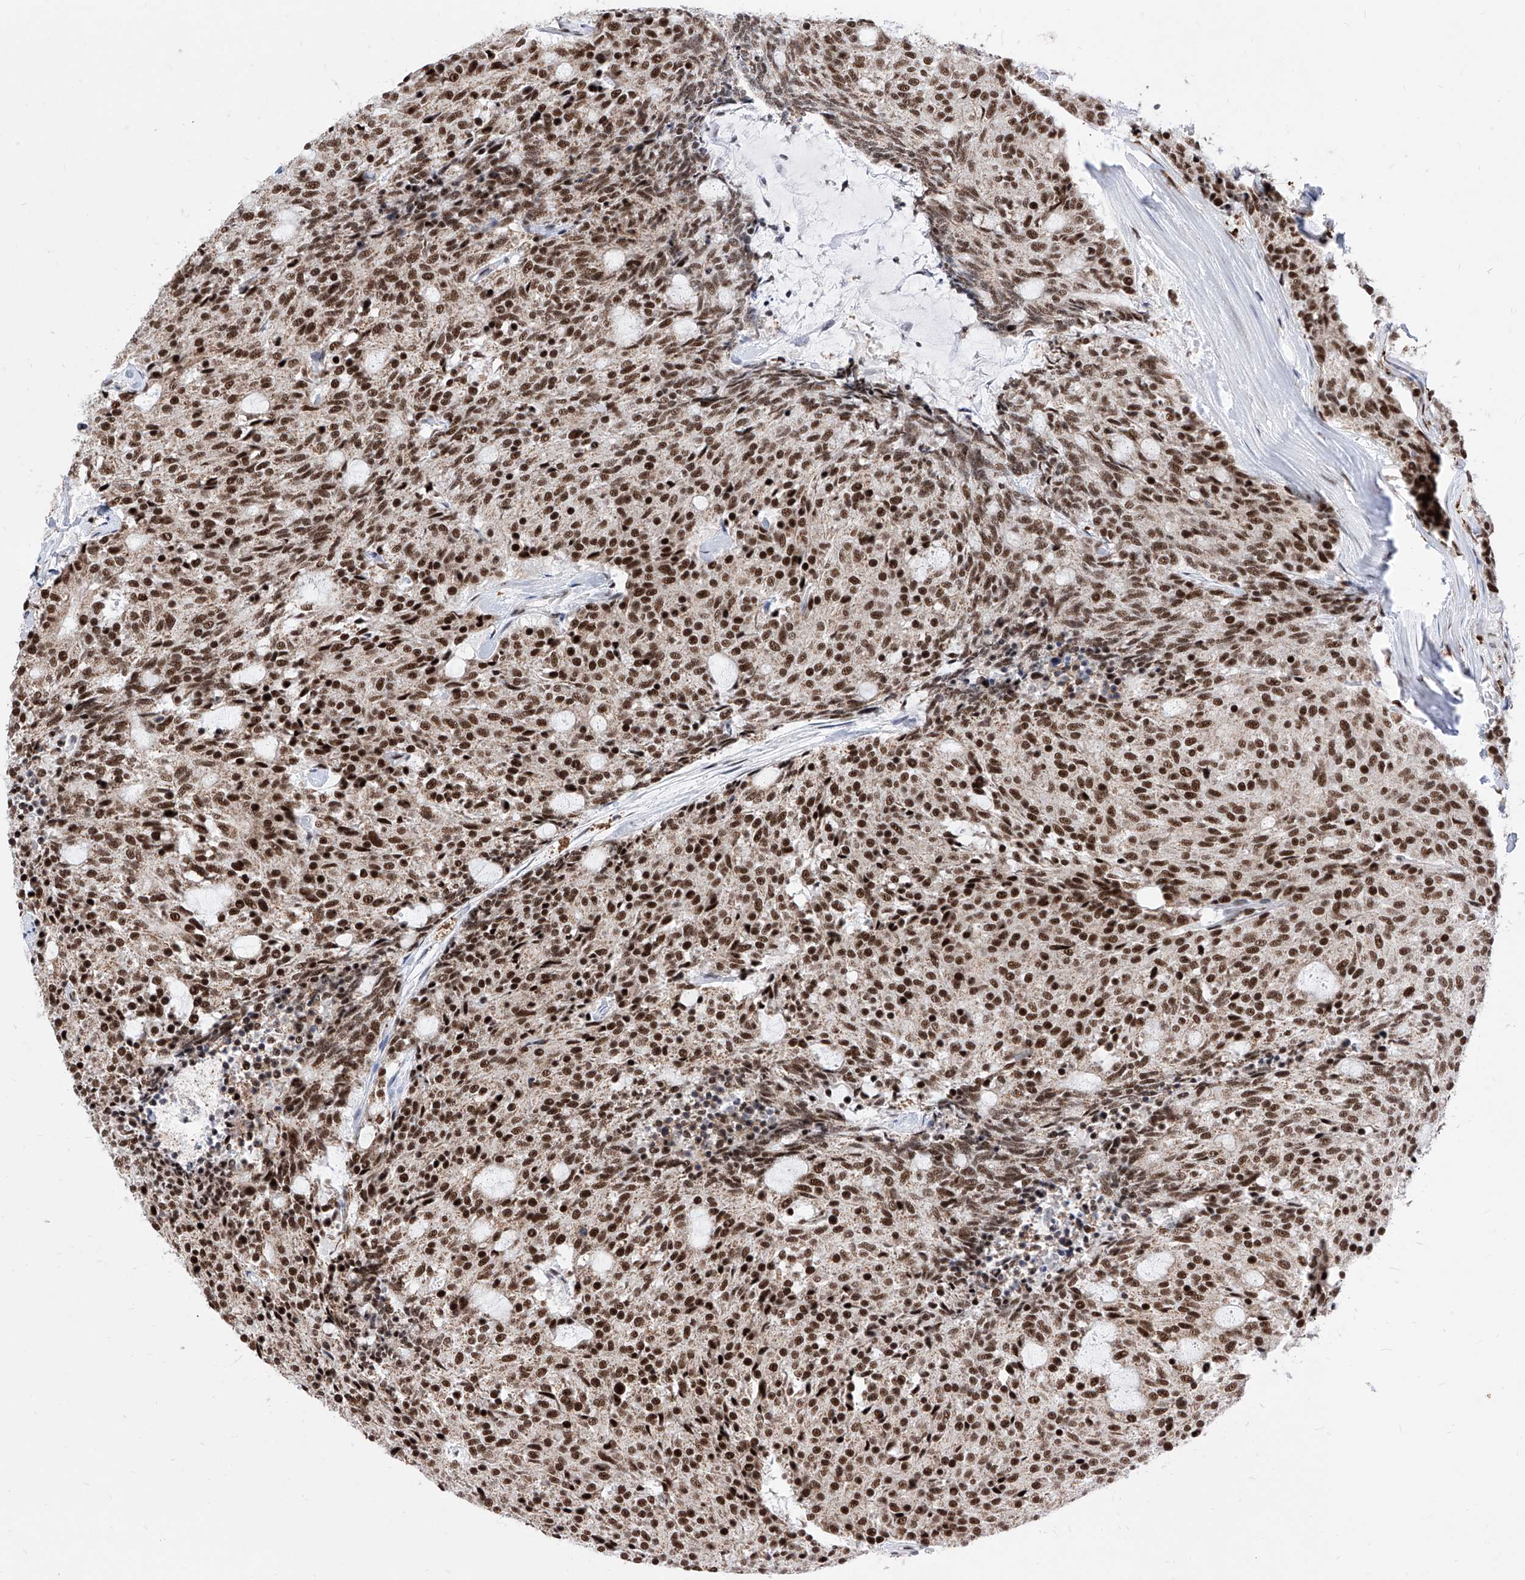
{"staining": {"intensity": "strong", "quantity": ">75%", "location": "nuclear"}, "tissue": "carcinoid", "cell_type": "Tumor cells", "image_type": "cancer", "snomed": [{"axis": "morphology", "description": "Carcinoid, malignant, NOS"}, {"axis": "topography", "description": "Pancreas"}], "caption": "Carcinoid was stained to show a protein in brown. There is high levels of strong nuclear expression in about >75% of tumor cells.", "gene": "PHF5A", "patient": {"sex": "female", "age": 54}}